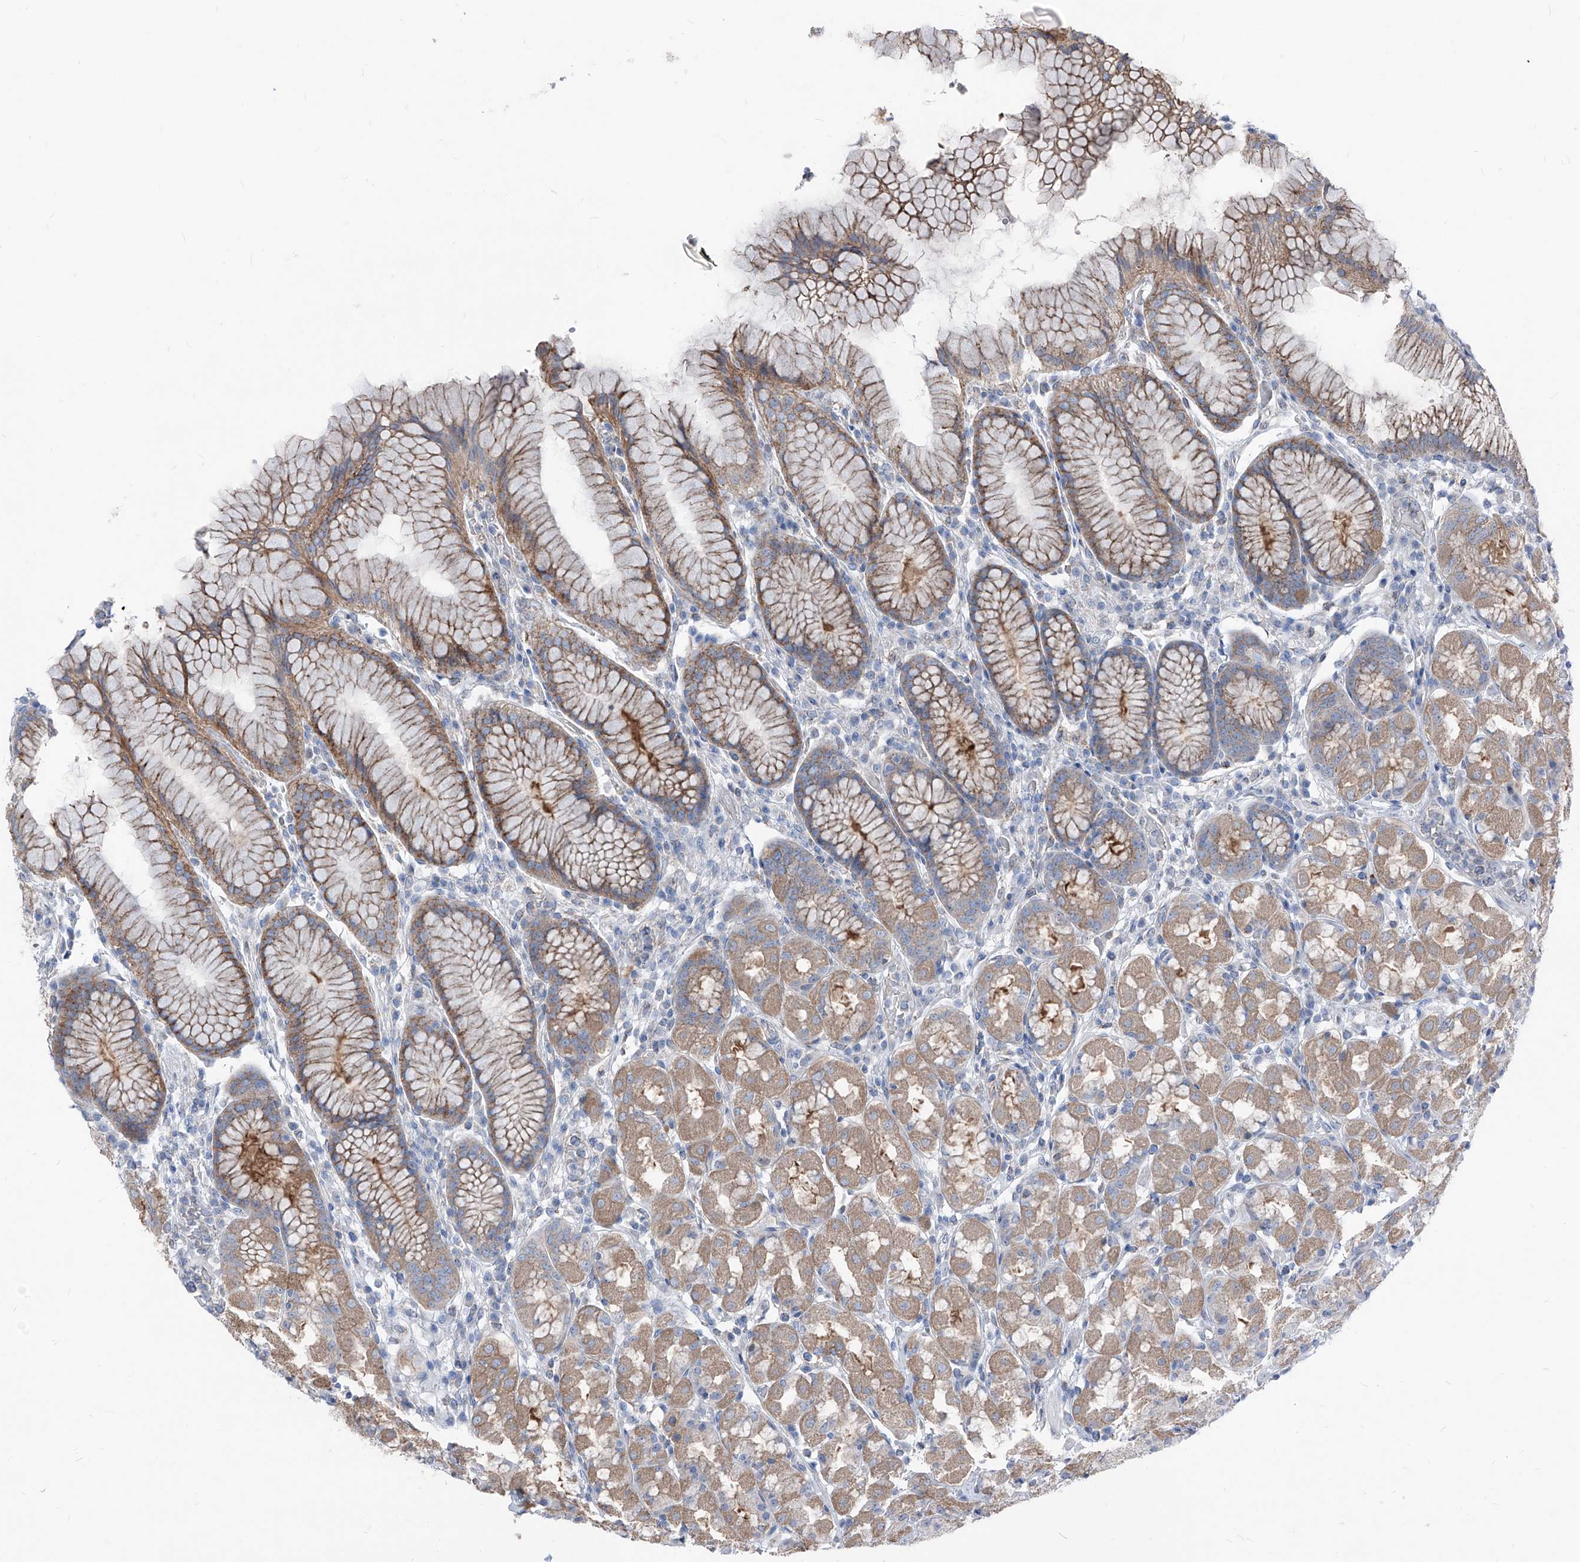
{"staining": {"intensity": "moderate", "quantity": "25%-75%", "location": "cytoplasmic/membranous"}, "tissue": "stomach", "cell_type": "Glandular cells", "image_type": "normal", "snomed": [{"axis": "morphology", "description": "Normal tissue, NOS"}, {"axis": "topography", "description": "Stomach, lower"}], "caption": "Approximately 25%-75% of glandular cells in benign human stomach show moderate cytoplasmic/membranous protein positivity as visualized by brown immunohistochemical staining.", "gene": "AGPS", "patient": {"sex": "female", "age": 56}}